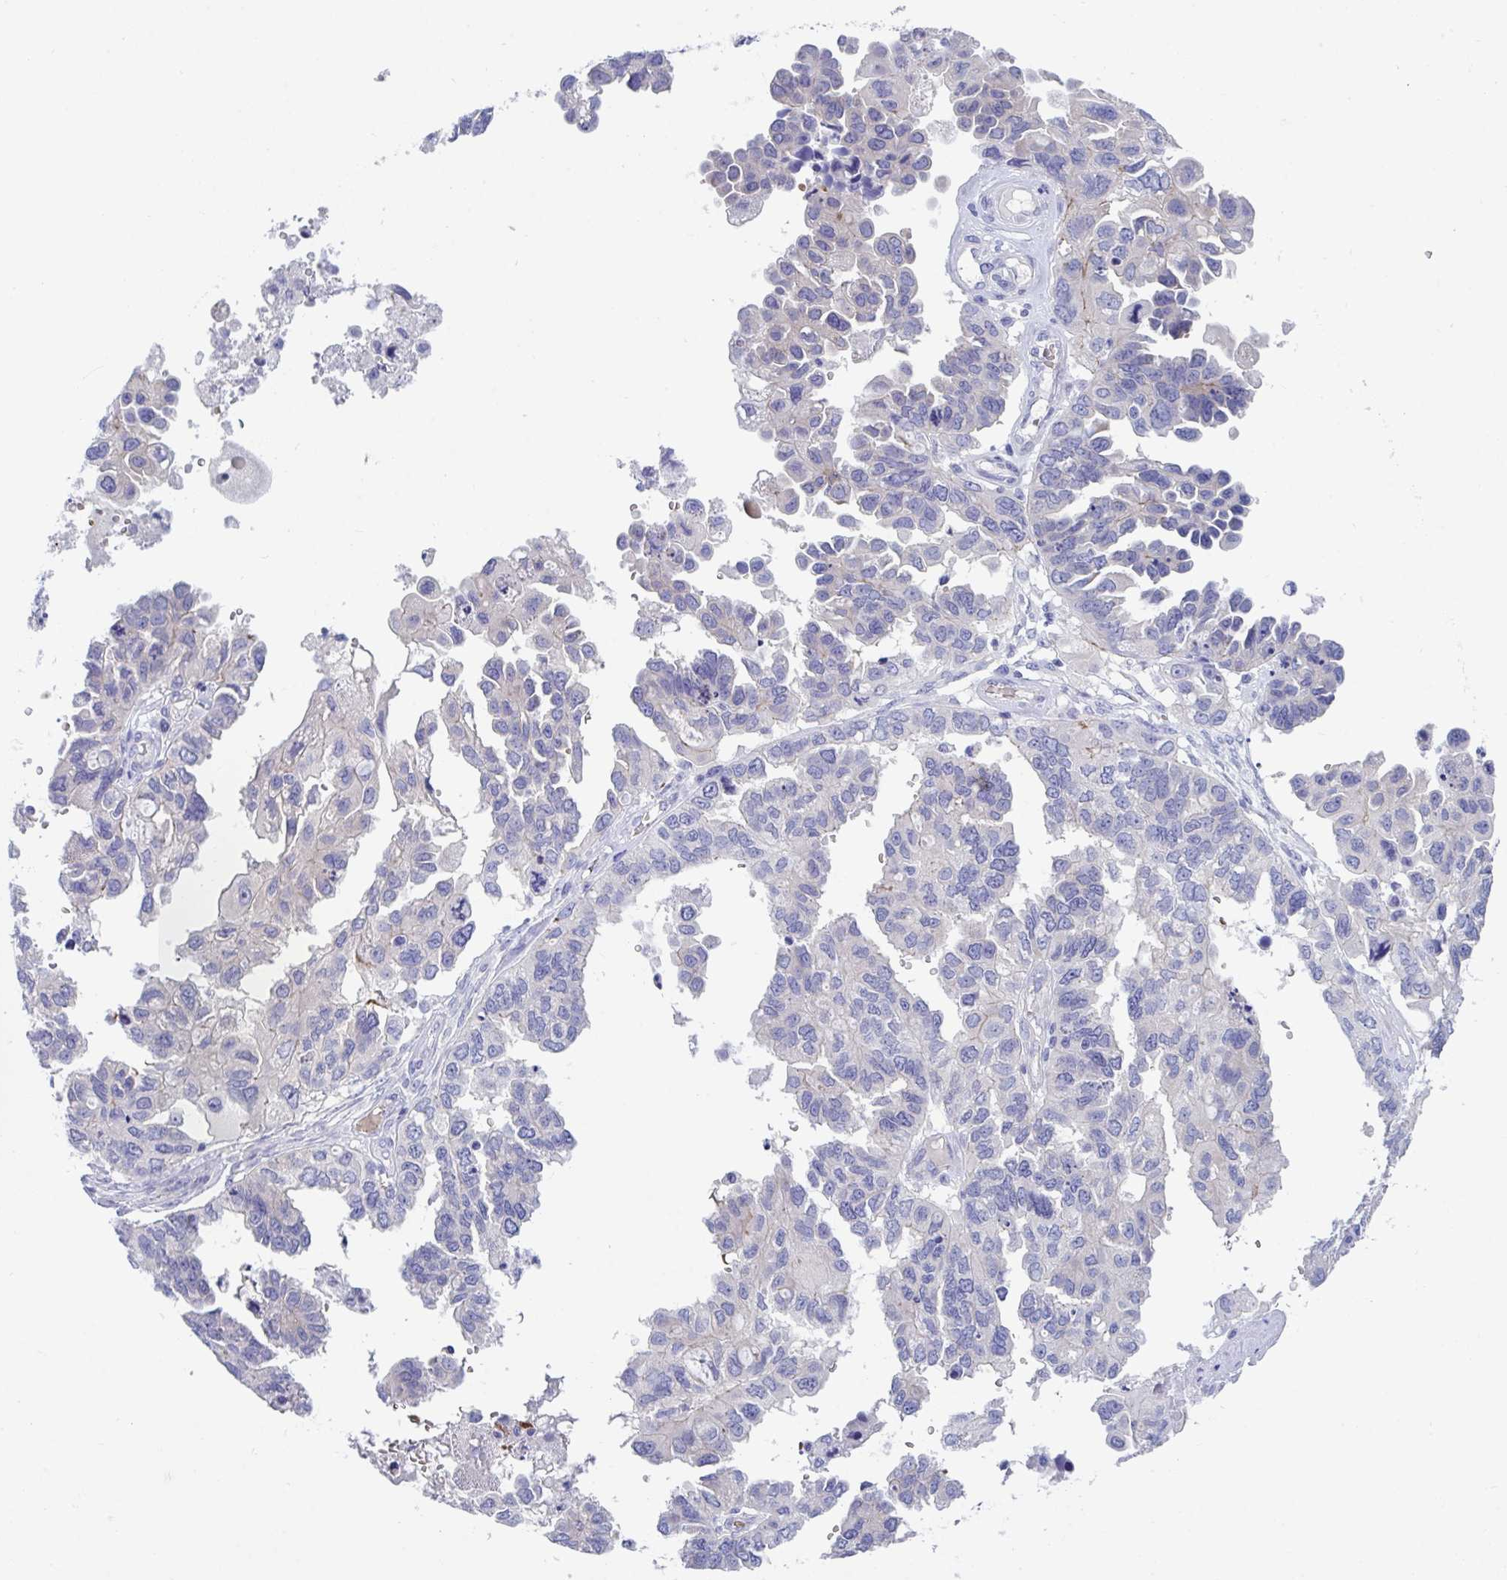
{"staining": {"intensity": "negative", "quantity": "none", "location": "none"}, "tissue": "ovarian cancer", "cell_type": "Tumor cells", "image_type": "cancer", "snomed": [{"axis": "morphology", "description": "Cystadenocarcinoma, serous, NOS"}, {"axis": "topography", "description": "Ovary"}], "caption": "This image is of ovarian cancer stained with immunohistochemistry (IHC) to label a protein in brown with the nuclei are counter-stained blue. There is no expression in tumor cells.", "gene": "TTC30B", "patient": {"sex": "female", "age": 53}}